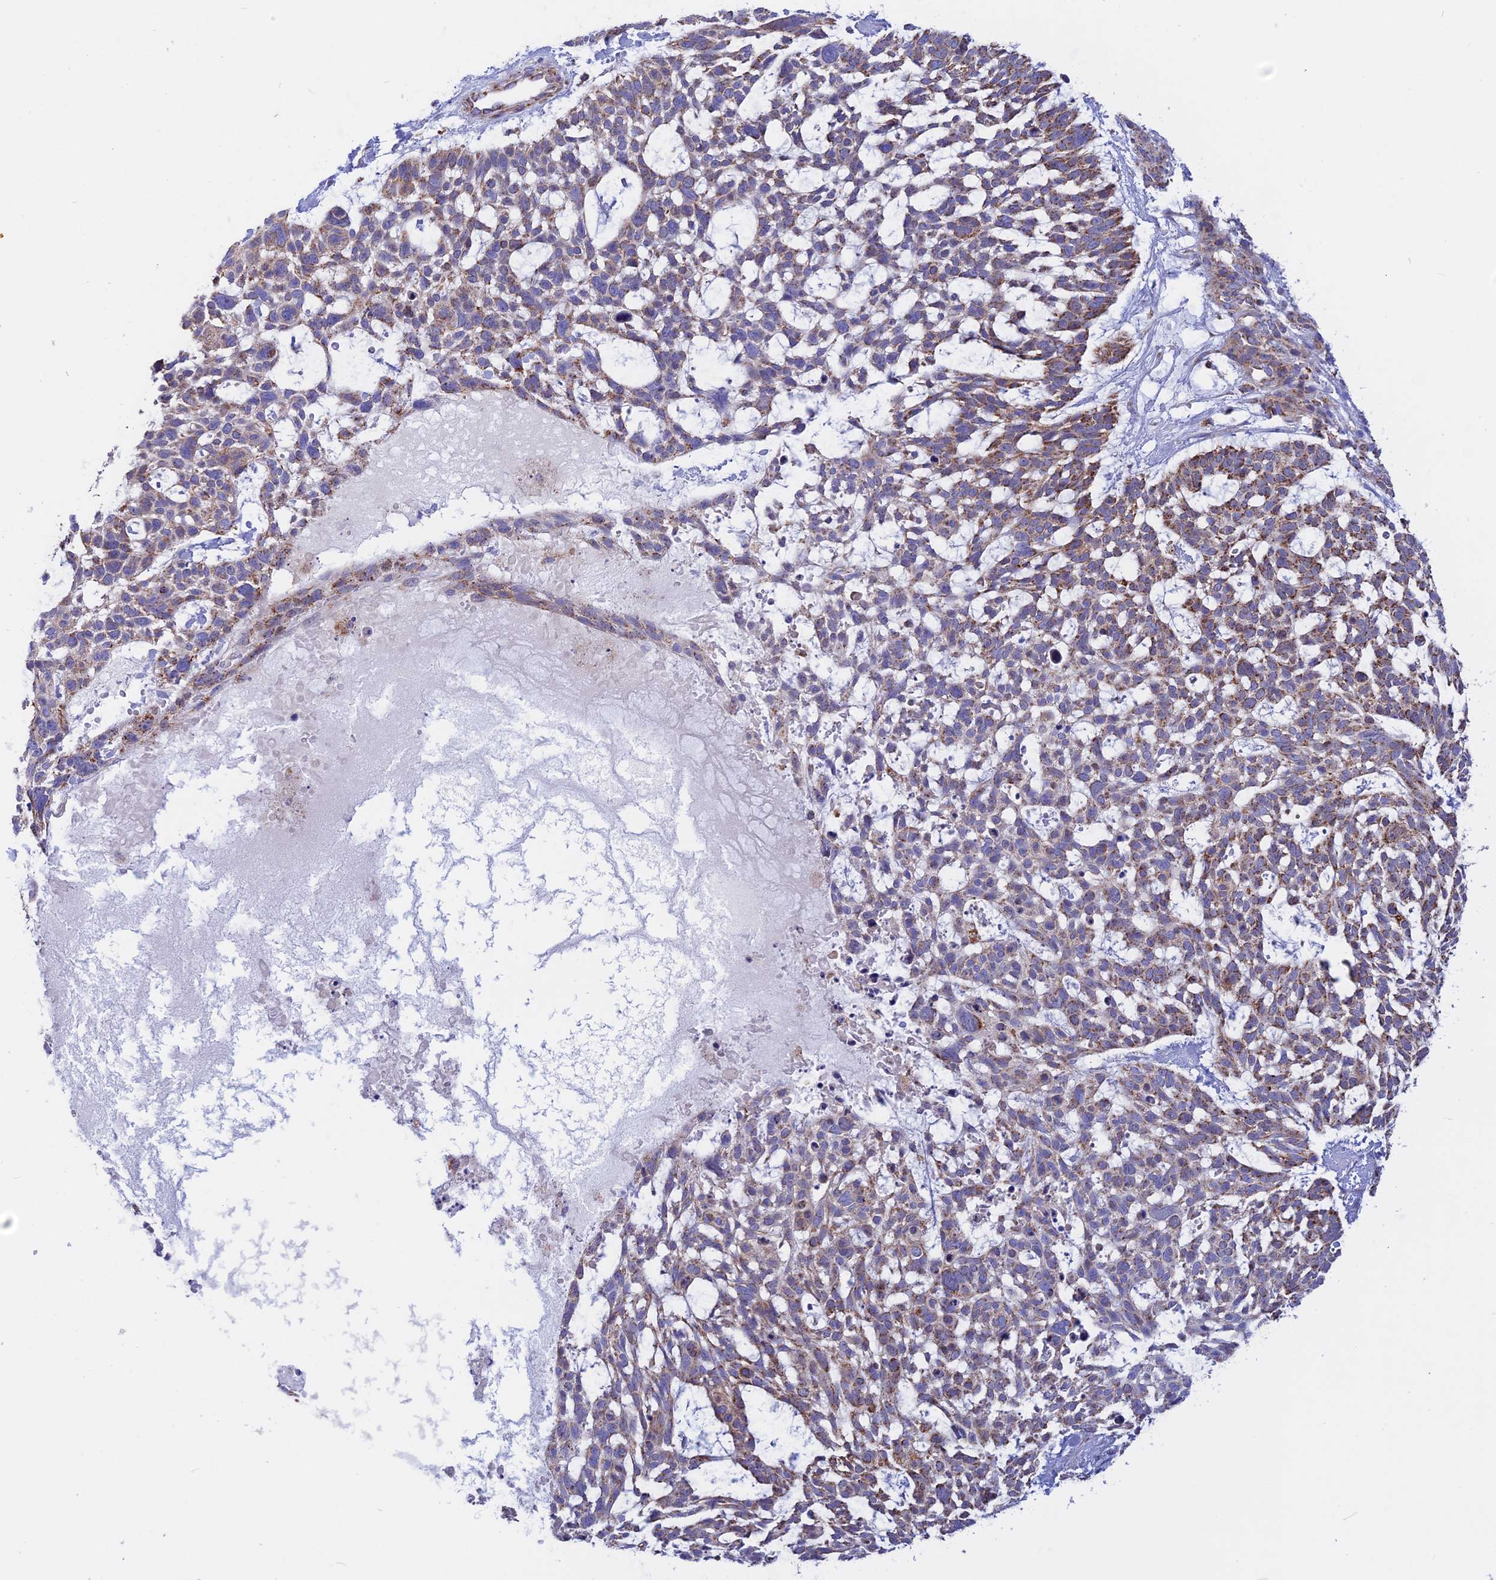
{"staining": {"intensity": "moderate", "quantity": "25%-75%", "location": "cytoplasmic/membranous"}, "tissue": "skin cancer", "cell_type": "Tumor cells", "image_type": "cancer", "snomed": [{"axis": "morphology", "description": "Basal cell carcinoma"}, {"axis": "topography", "description": "Skin"}], "caption": "Immunohistochemical staining of basal cell carcinoma (skin) demonstrates medium levels of moderate cytoplasmic/membranous protein staining in approximately 25%-75% of tumor cells.", "gene": "GCDH", "patient": {"sex": "male", "age": 88}}